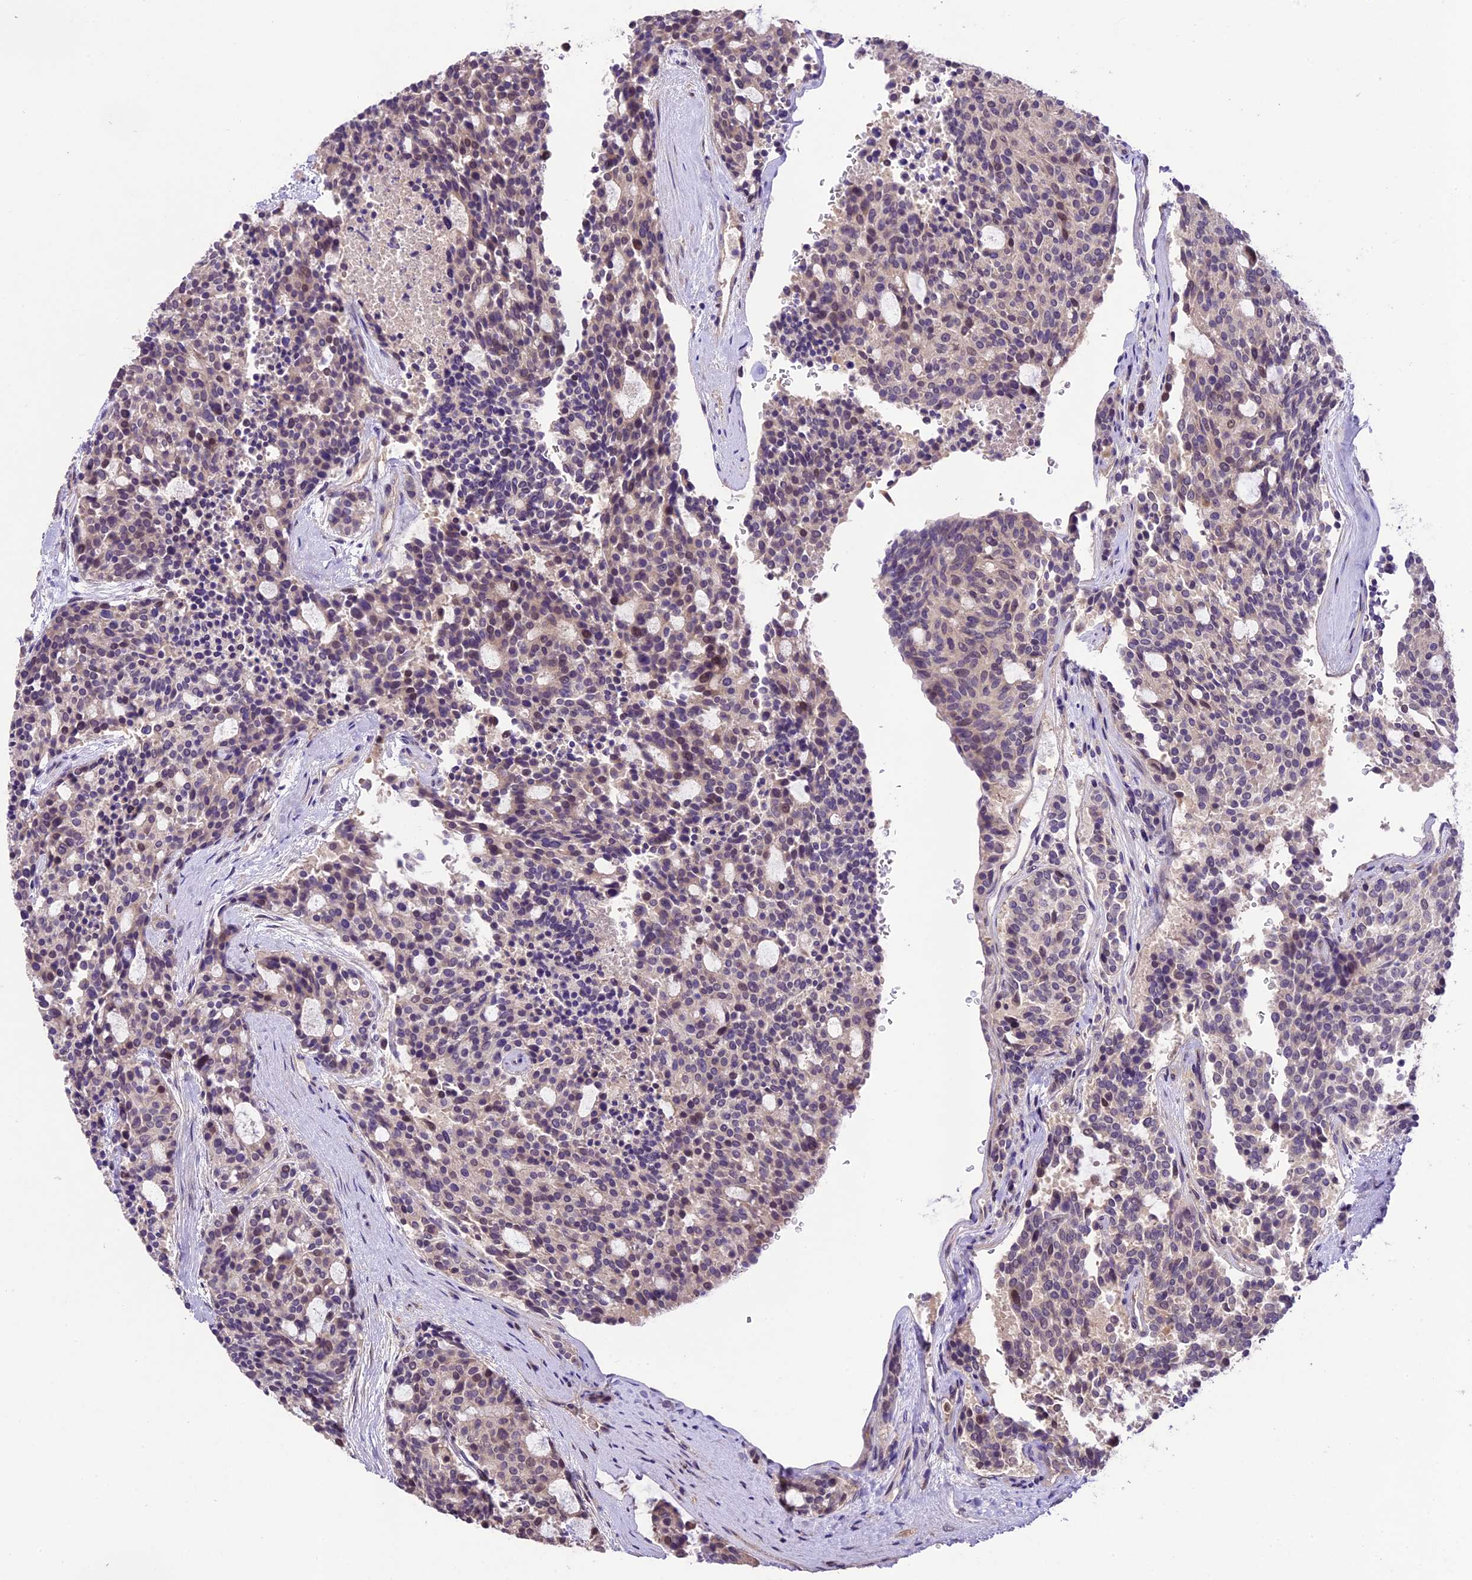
{"staining": {"intensity": "negative", "quantity": "none", "location": "none"}, "tissue": "carcinoid", "cell_type": "Tumor cells", "image_type": "cancer", "snomed": [{"axis": "morphology", "description": "Carcinoid, malignant, NOS"}, {"axis": "topography", "description": "Pancreas"}], "caption": "This is an immunohistochemistry photomicrograph of carcinoid. There is no positivity in tumor cells.", "gene": "DGKH", "patient": {"sex": "female", "age": 54}}